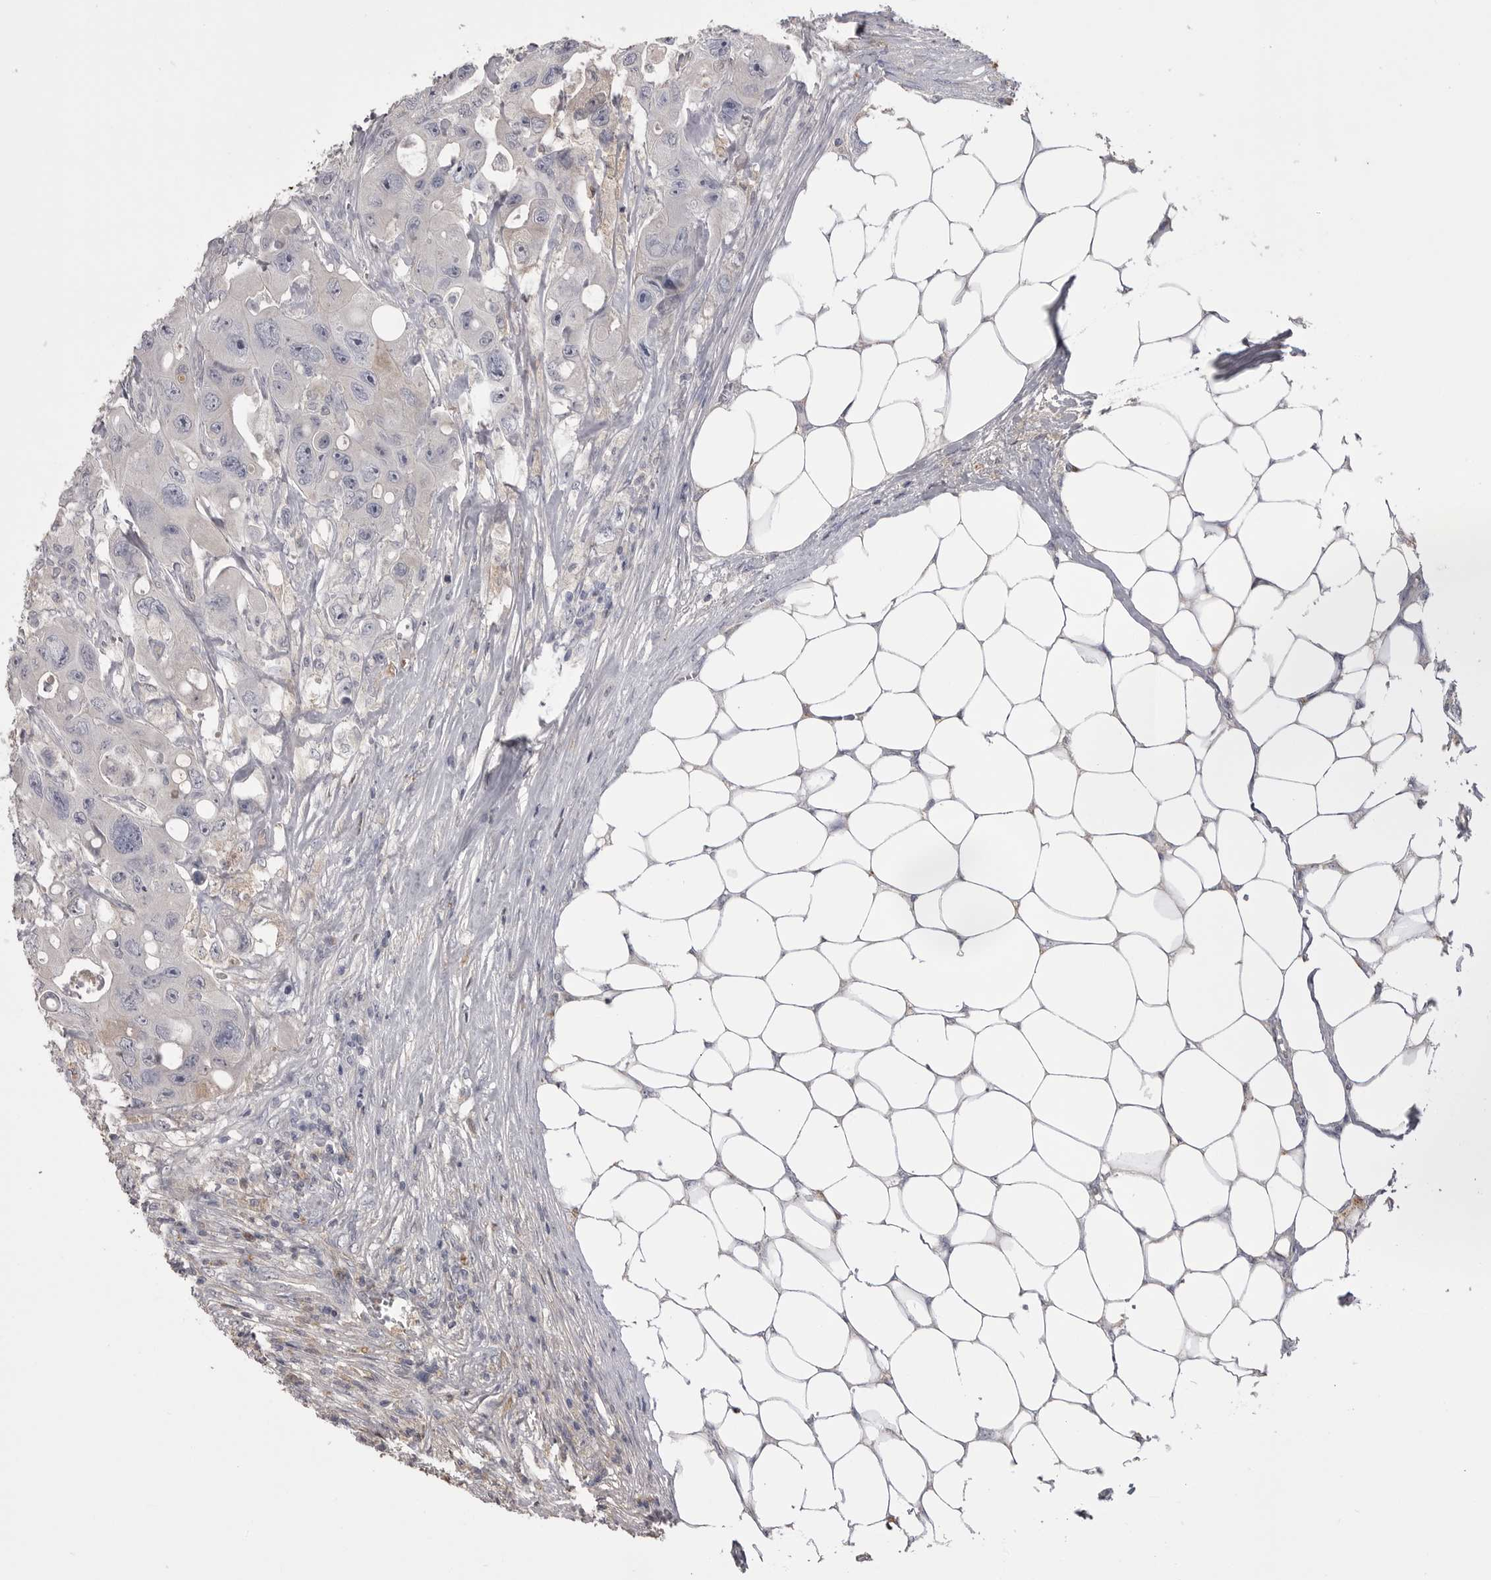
{"staining": {"intensity": "negative", "quantity": "none", "location": "none"}, "tissue": "colorectal cancer", "cell_type": "Tumor cells", "image_type": "cancer", "snomed": [{"axis": "morphology", "description": "Adenocarcinoma, NOS"}, {"axis": "topography", "description": "Colon"}], "caption": "Human colorectal adenocarcinoma stained for a protein using immunohistochemistry (IHC) demonstrates no staining in tumor cells.", "gene": "AHSG", "patient": {"sex": "female", "age": 46}}